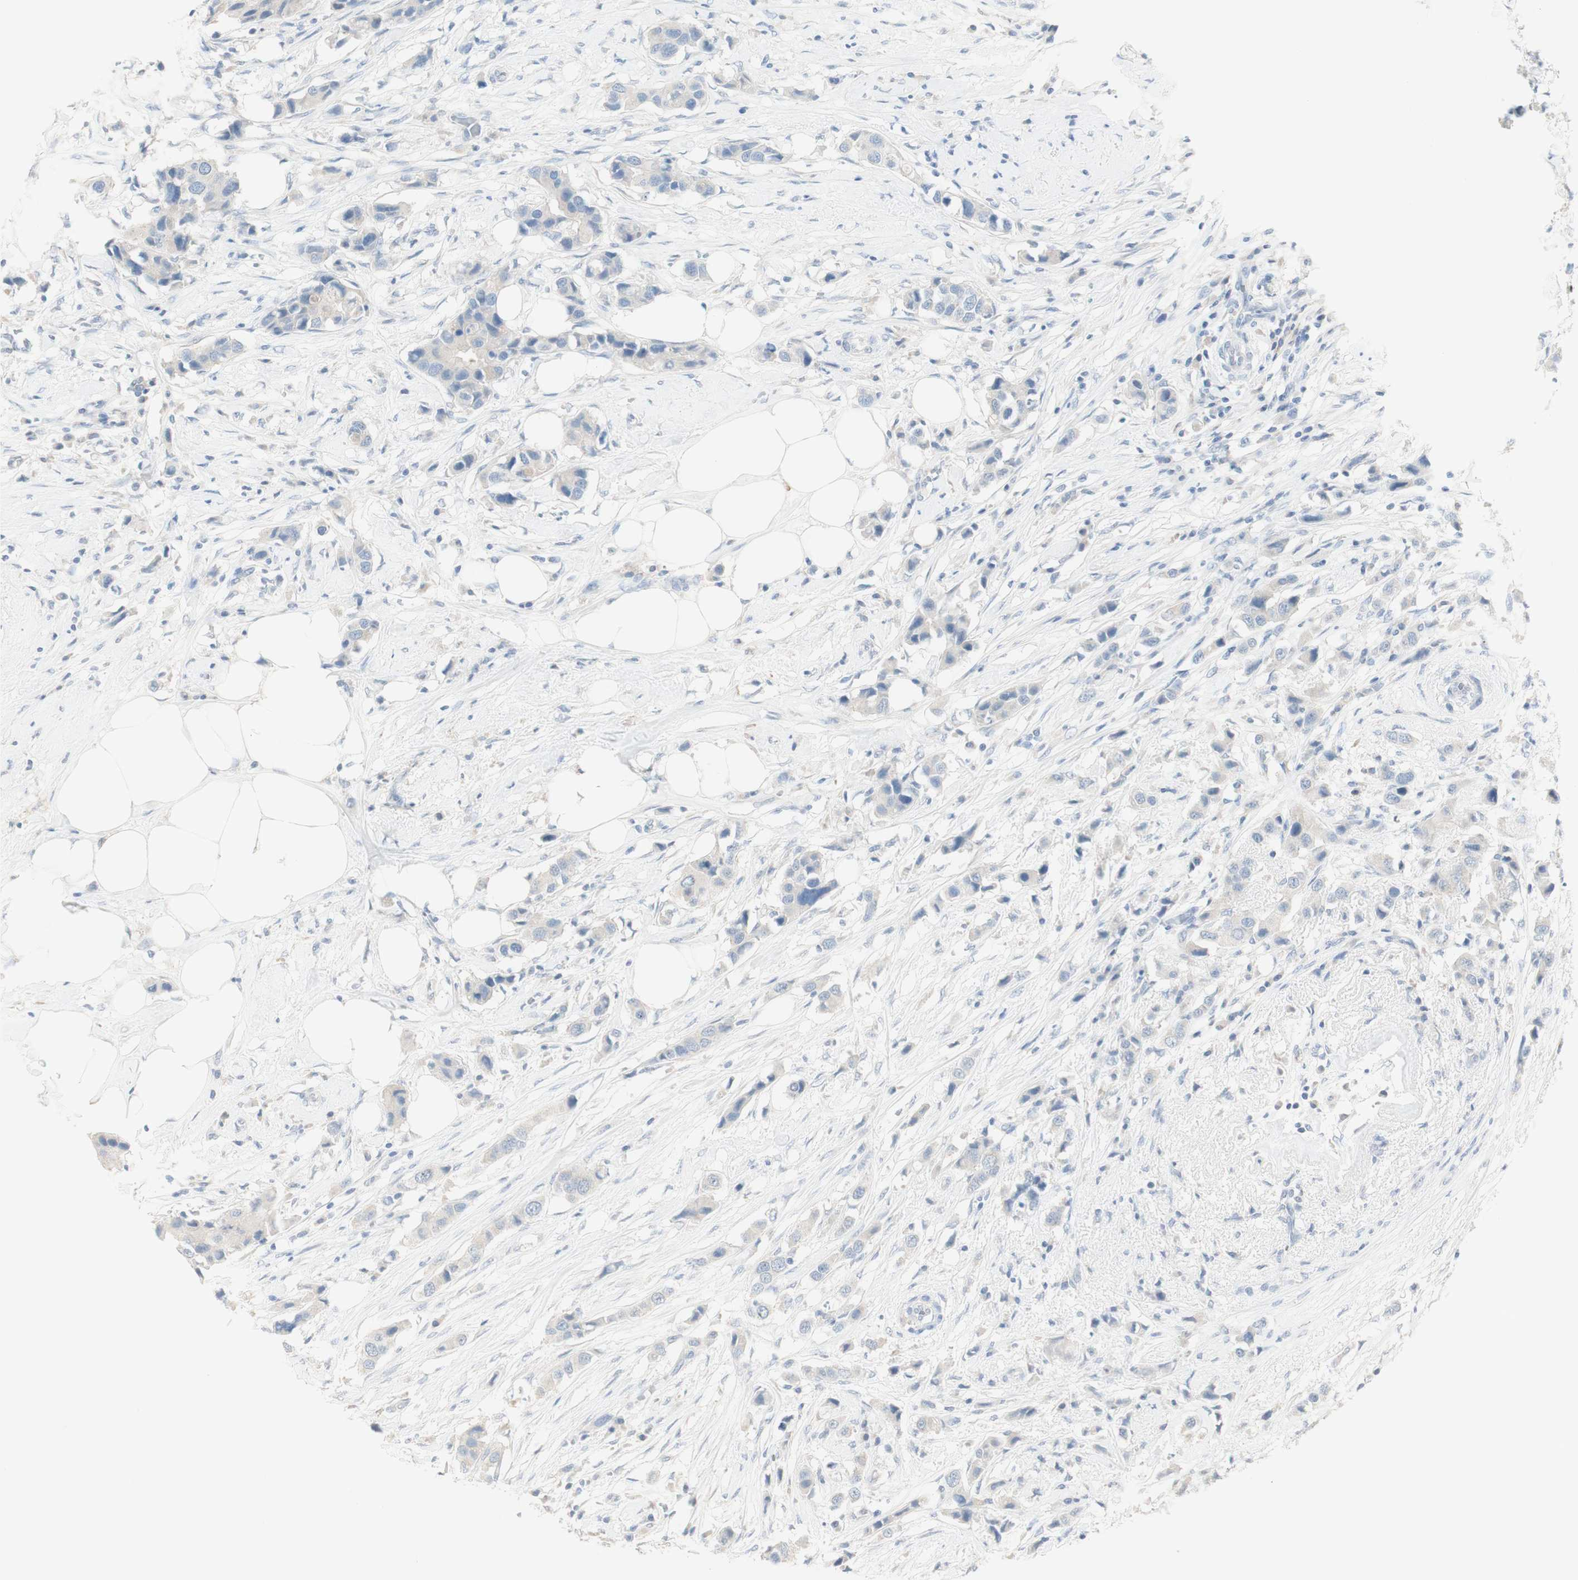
{"staining": {"intensity": "negative", "quantity": "none", "location": "none"}, "tissue": "breast cancer", "cell_type": "Tumor cells", "image_type": "cancer", "snomed": [{"axis": "morphology", "description": "Normal tissue, NOS"}, {"axis": "morphology", "description": "Duct carcinoma"}, {"axis": "topography", "description": "Breast"}], "caption": "This is a micrograph of IHC staining of breast cancer, which shows no positivity in tumor cells.", "gene": "ART3", "patient": {"sex": "female", "age": 50}}